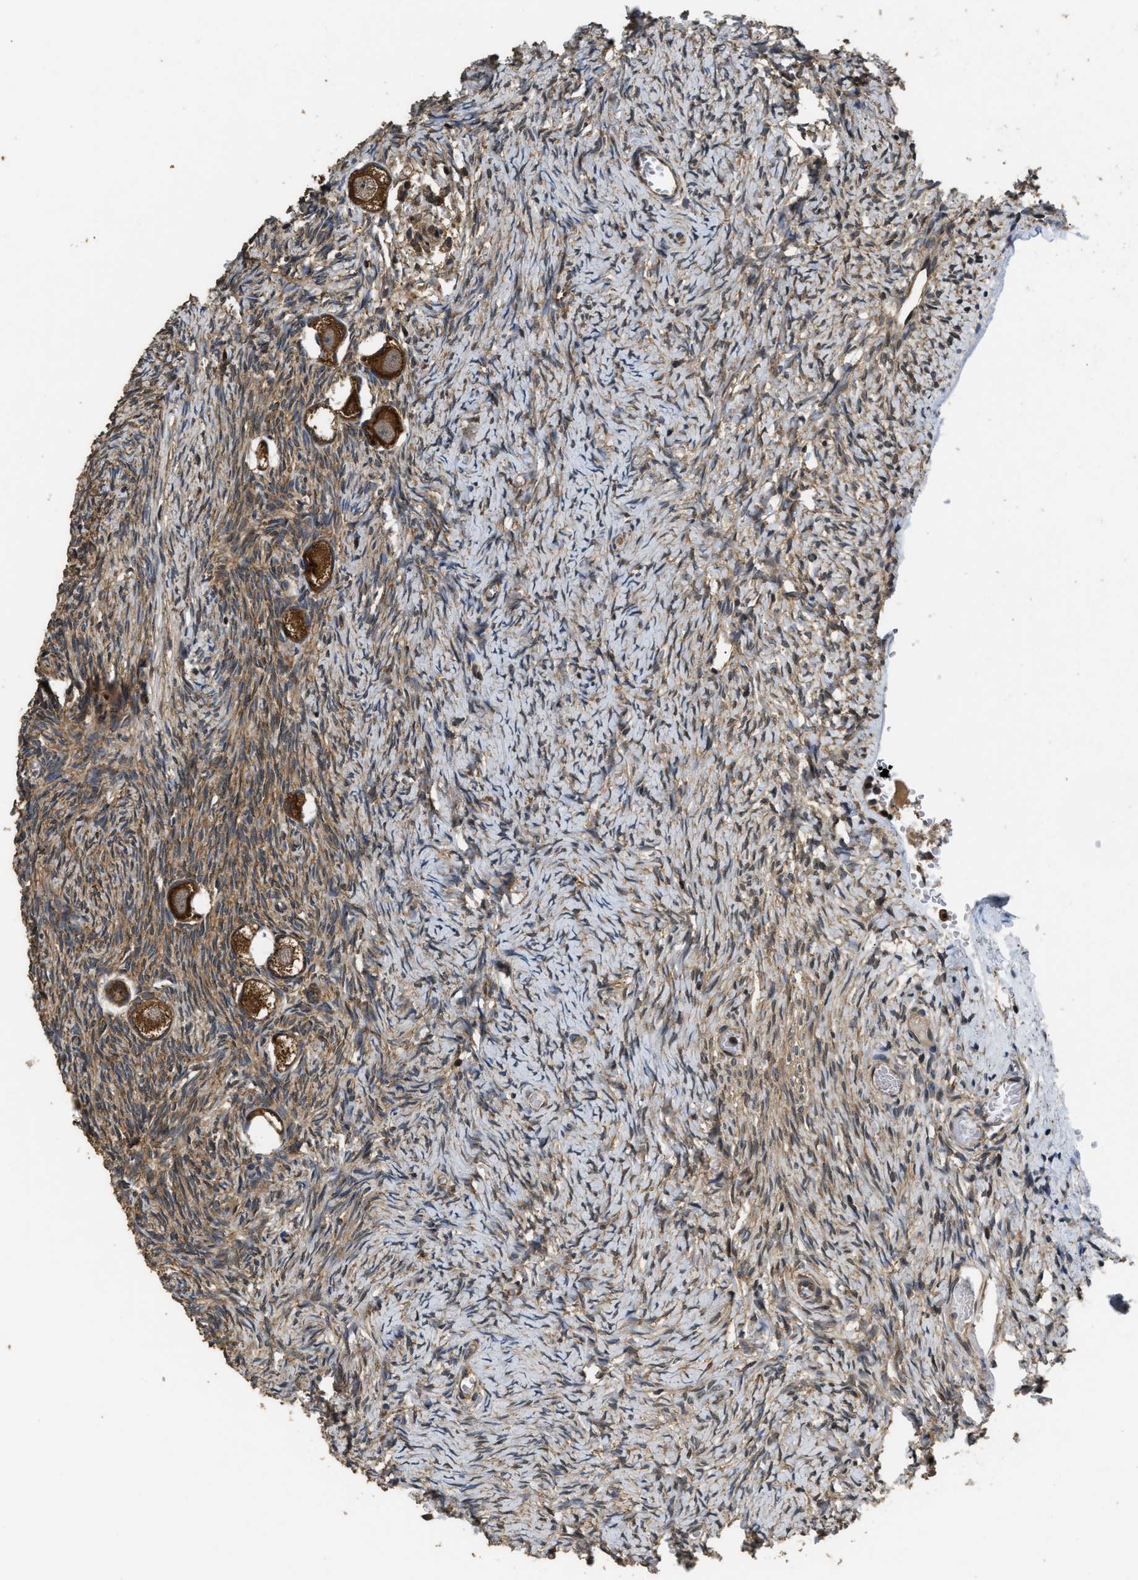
{"staining": {"intensity": "strong", "quantity": ">75%", "location": "cytoplasmic/membranous"}, "tissue": "ovary", "cell_type": "Follicle cells", "image_type": "normal", "snomed": [{"axis": "morphology", "description": "Normal tissue, NOS"}, {"axis": "topography", "description": "Ovary"}], "caption": "Immunohistochemistry micrograph of normal human ovary stained for a protein (brown), which exhibits high levels of strong cytoplasmic/membranous staining in approximately >75% of follicle cells.", "gene": "DNAJC2", "patient": {"sex": "female", "age": 27}}